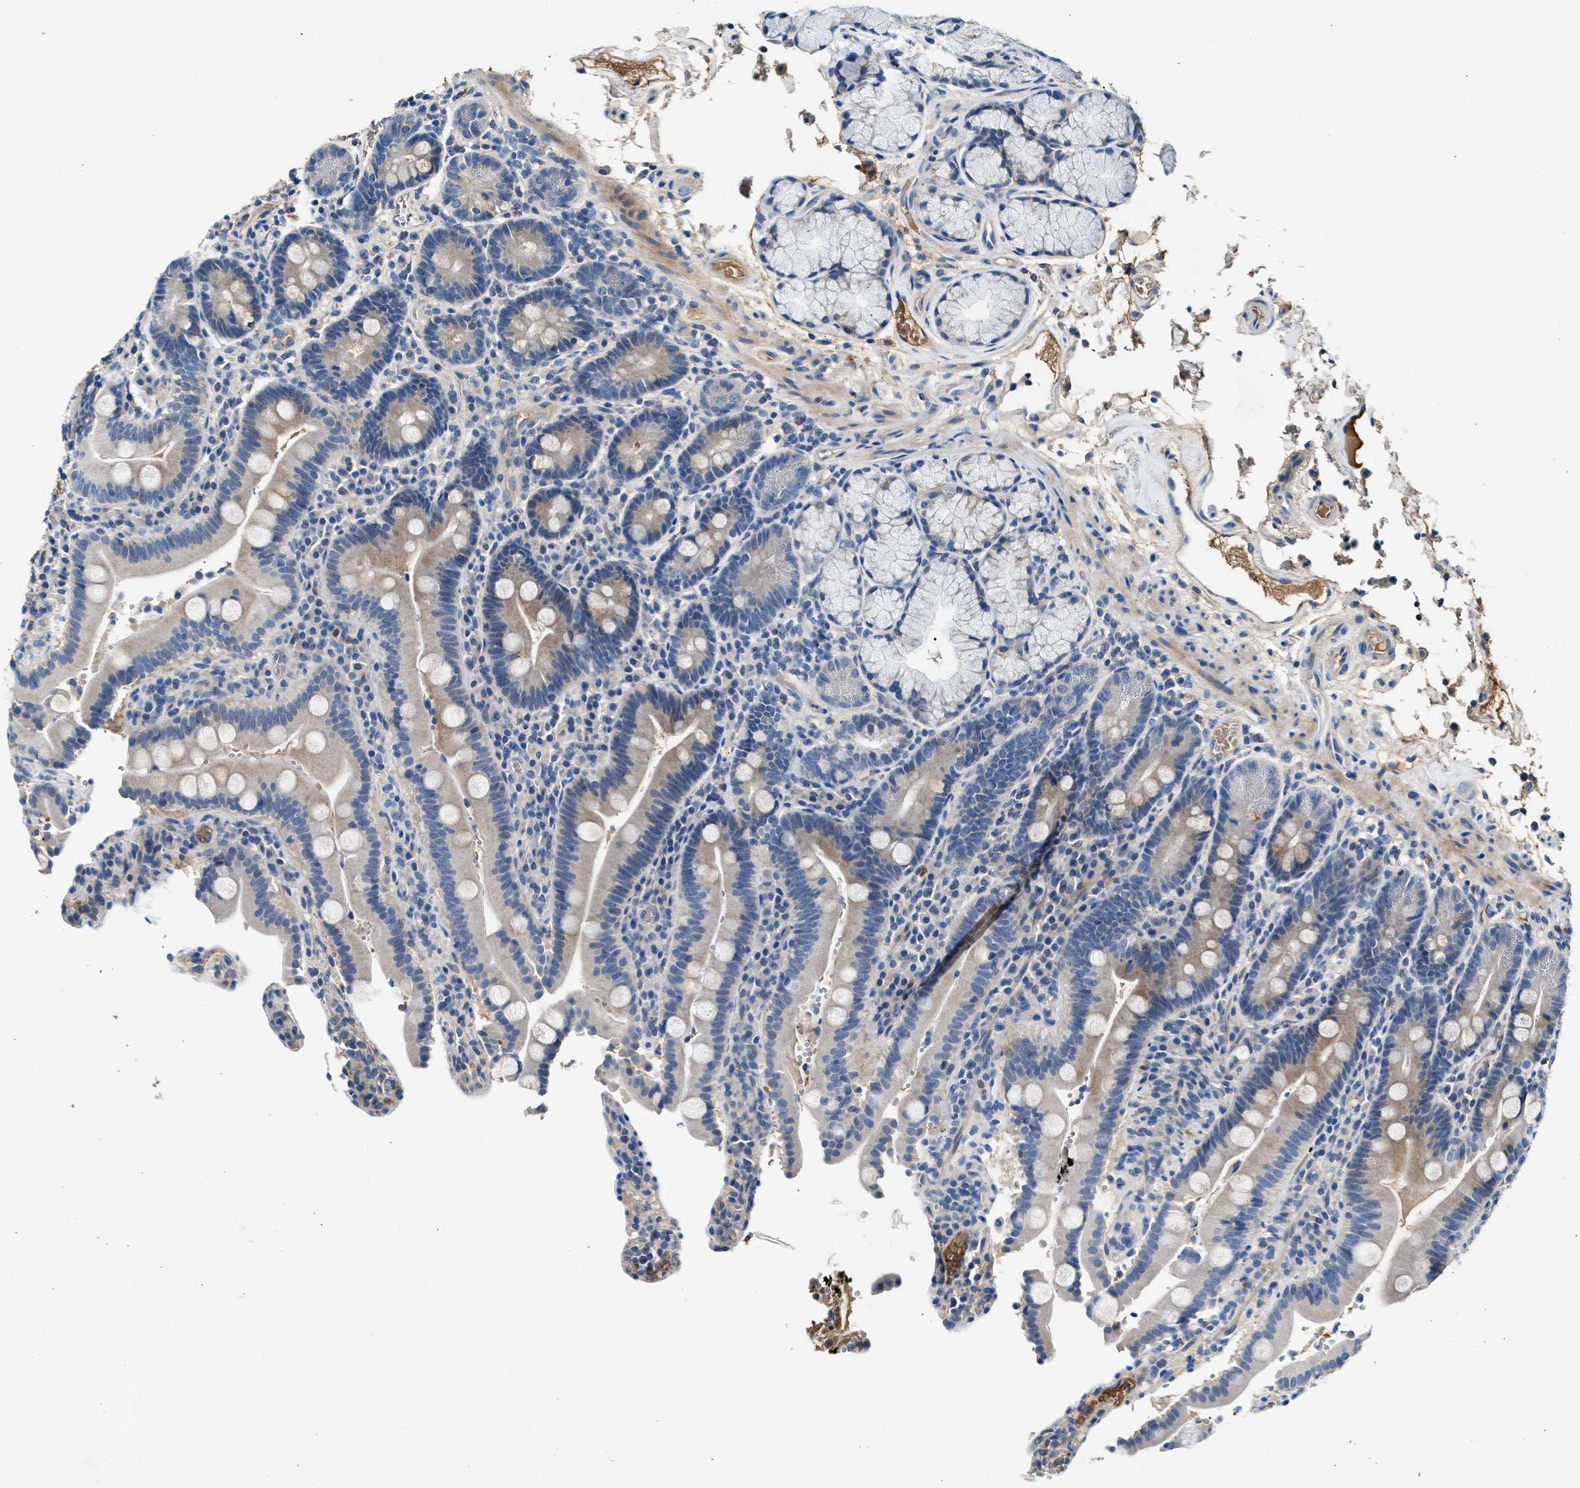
{"staining": {"intensity": "moderate", "quantity": "25%-75%", "location": "cytoplasmic/membranous"}, "tissue": "duodenum", "cell_type": "Glandular cells", "image_type": "normal", "snomed": [{"axis": "morphology", "description": "Normal tissue, NOS"}, {"axis": "topography", "description": "Small intestine, NOS"}], "caption": "Immunohistochemical staining of benign human duodenum shows 25%-75% levels of moderate cytoplasmic/membranous protein staining in approximately 25%-75% of glandular cells.", "gene": "RWDD2B", "patient": {"sex": "female", "age": 71}}